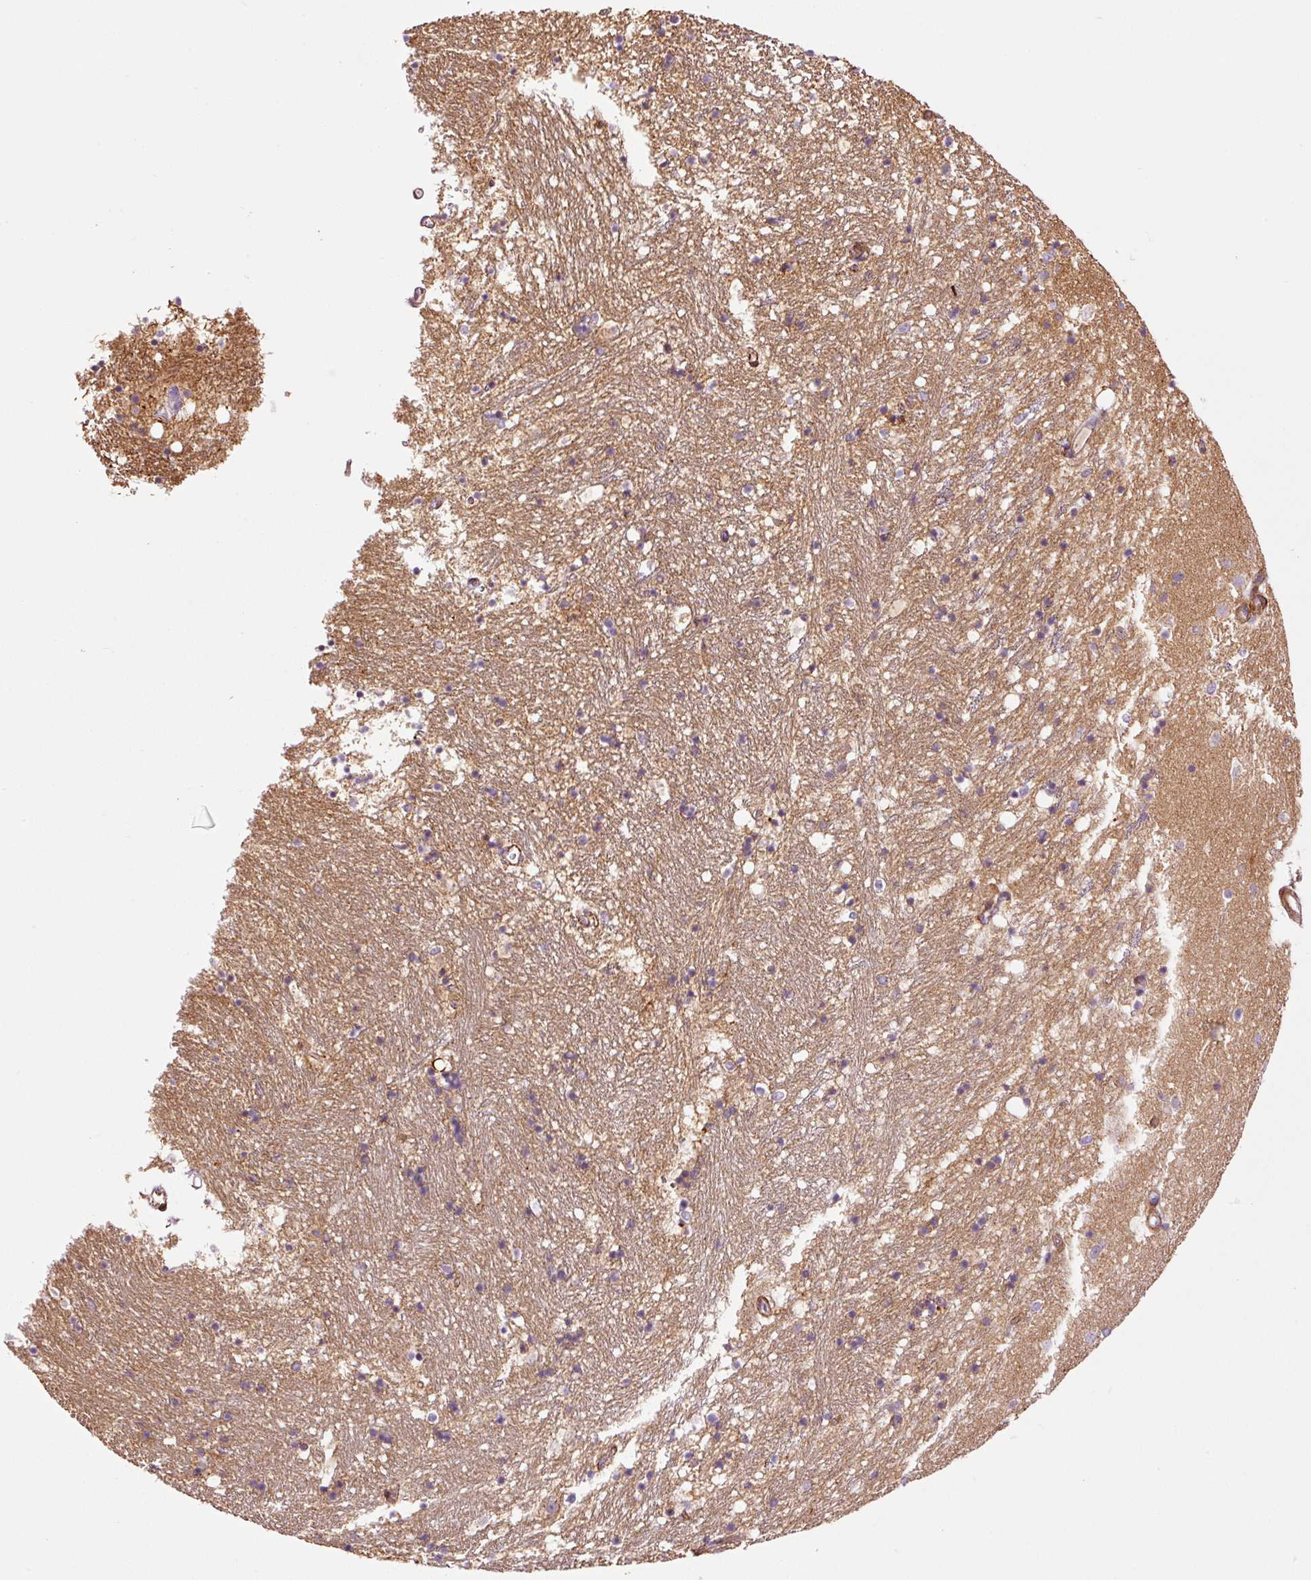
{"staining": {"intensity": "negative", "quantity": "none", "location": "none"}, "tissue": "caudate", "cell_type": "Glial cells", "image_type": "normal", "snomed": [{"axis": "morphology", "description": "Normal tissue, NOS"}, {"axis": "topography", "description": "Lateral ventricle wall"}], "caption": "Protein analysis of benign caudate exhibits no significant expression in glial cells. The staining was performed using DAB to visualize the protein expression in brown, while the nuclei were stained in blue with hematoxylin (Magnification: 20x).", "gene": "LIMK2", "patient": {"sex": "male", "age": 58}}